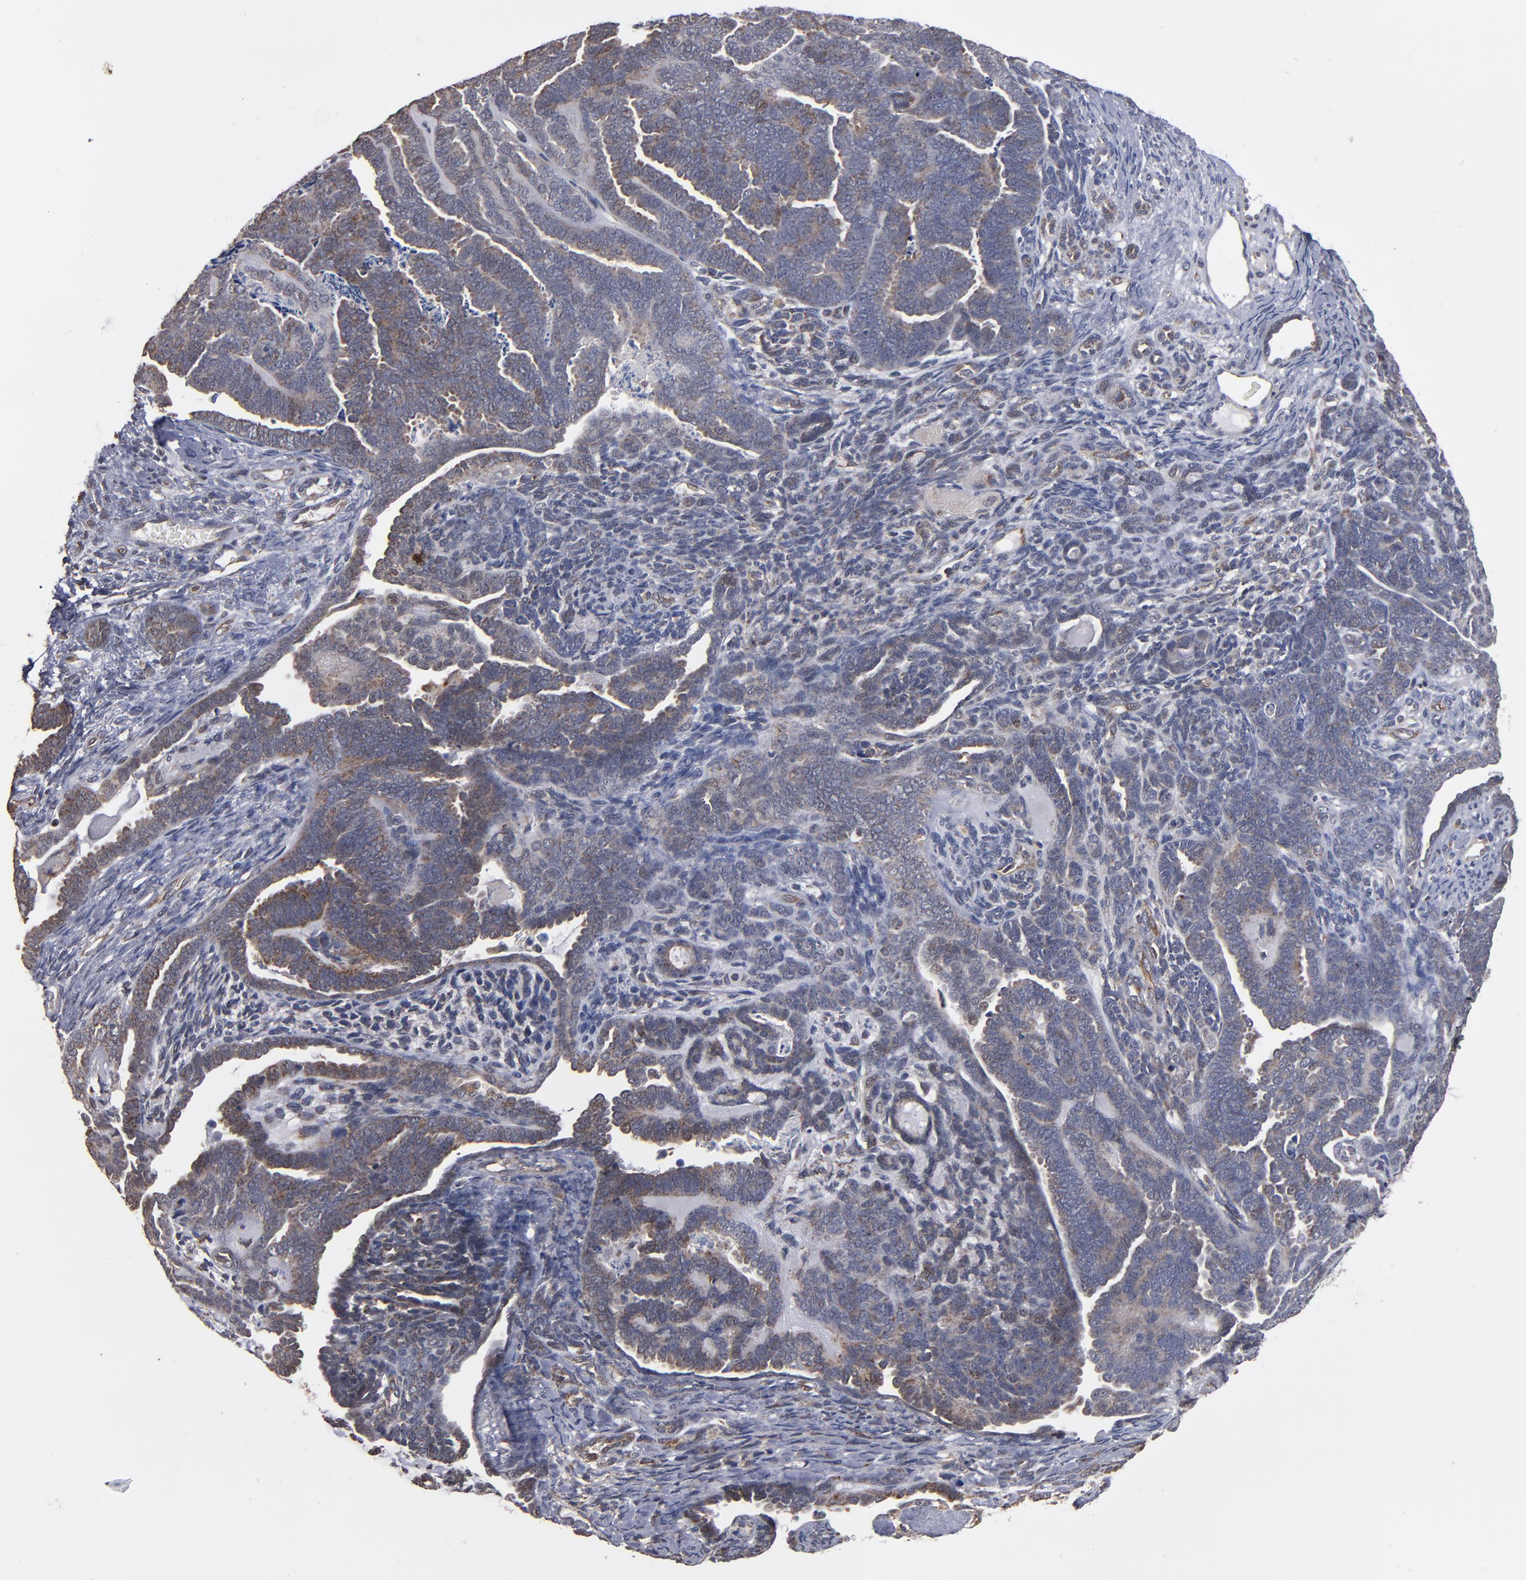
{"staining": {"intensity": "moderate", "quantity": ">75%", "location": "cytoplasmic/membranous"}, "tissue": "endometrial cancer", "cell_type": "Tumor cells", "image_type": "cancer", "snomed": [{"axis": "morphology", "description": "Neoplasm, malignant, NOS"}, {"axis": "topography", "description": "Endometrium"}], "caption": "Moderate cytoplasmic/membranous staining is identified in approximately >75% of tumor cells in neoplasm (malignant) (endometrial).", "gene": "MIPOL1", "patient": {"sex": "female", "age": 74}}